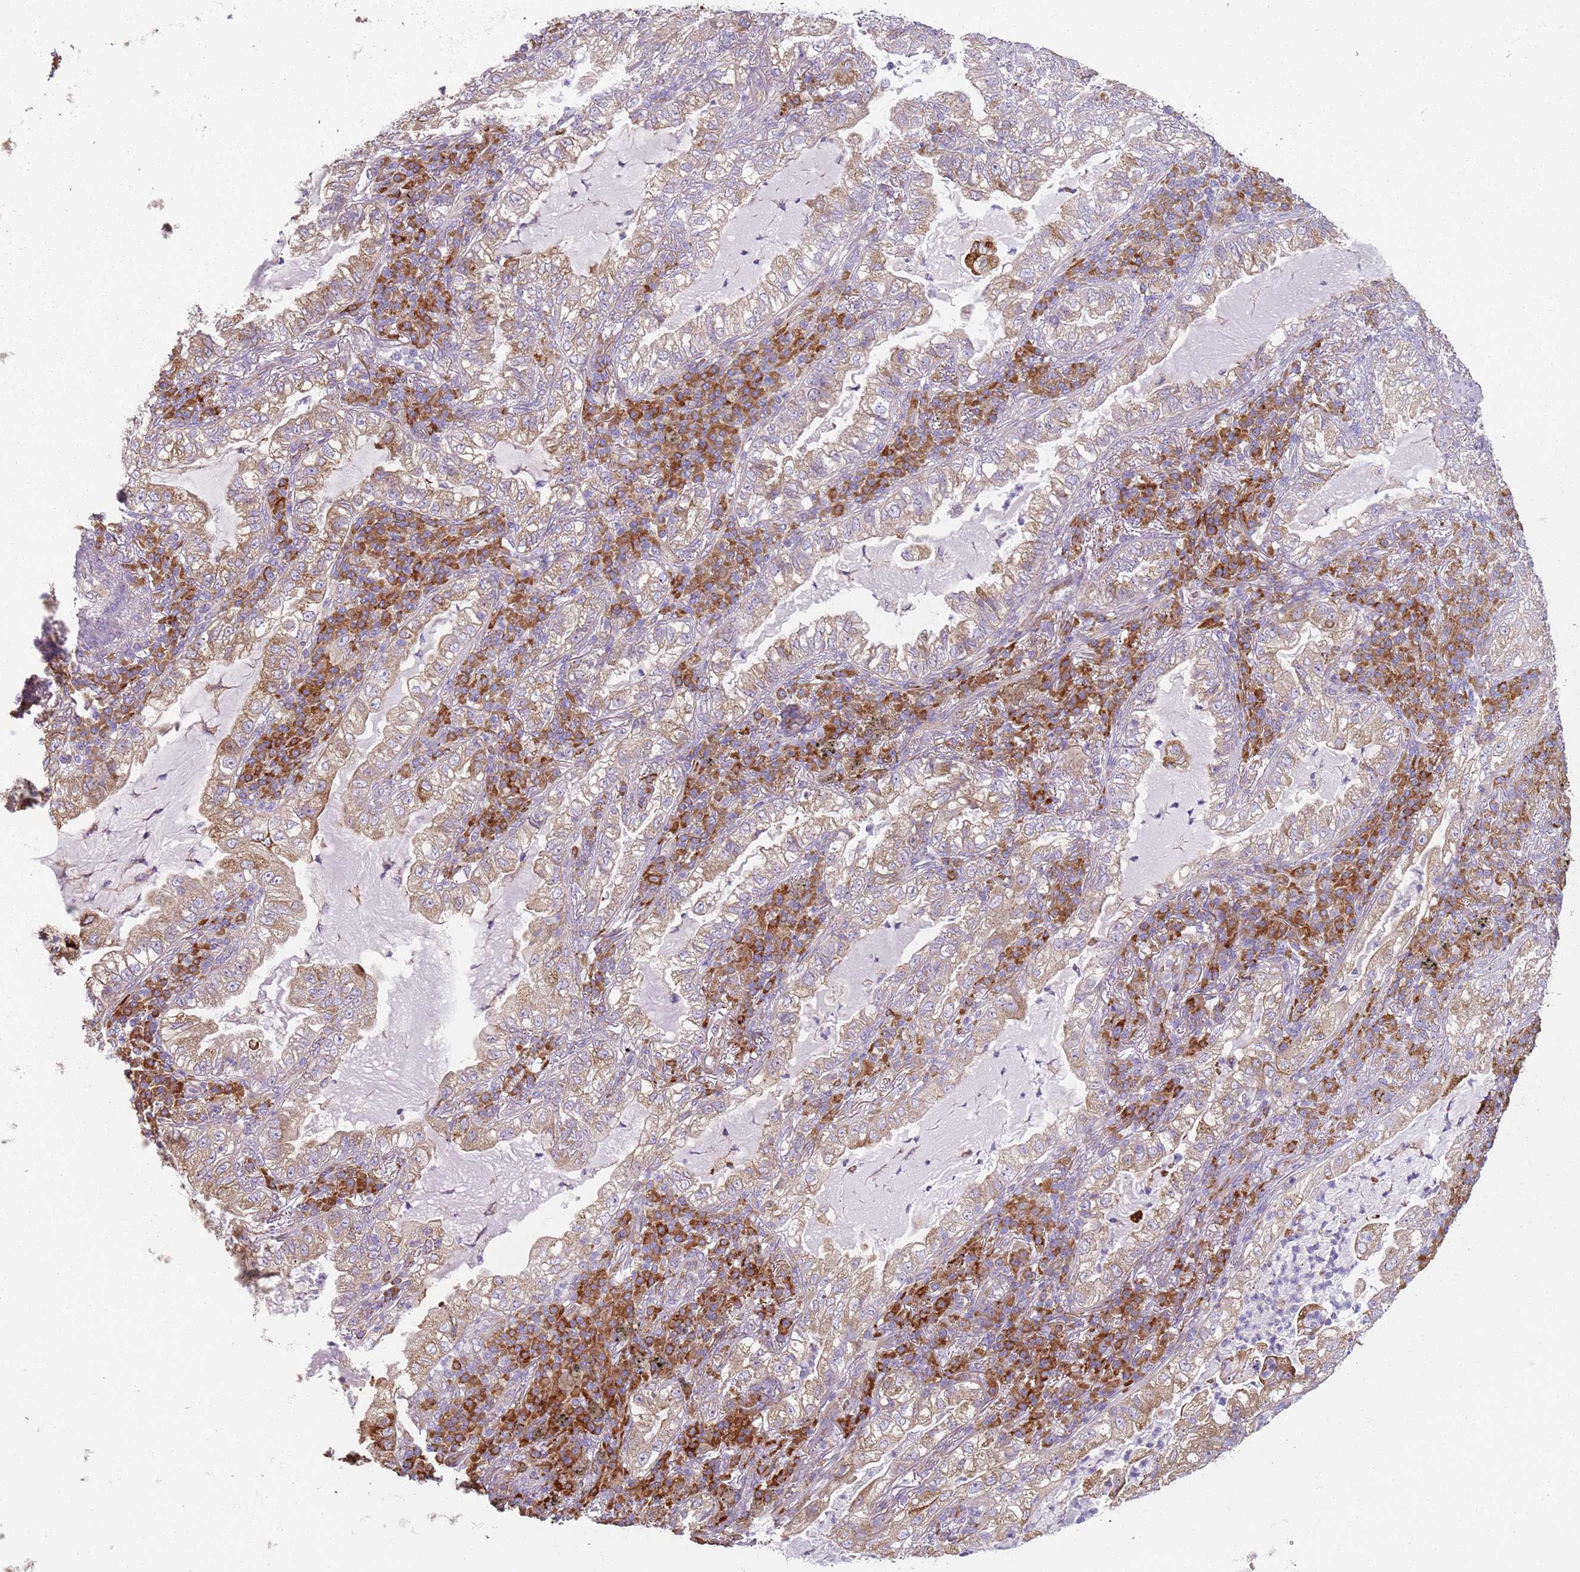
{"staining": {"intensity": "moderate", "quantity": "25%-75%", "location": "cytoplasmic/membranous"}, "tissue": "lung cancer", "cell_type": "Tumor cells", "image_type": "cancer", "snomed": [{"axis": "morphology", "description": "Adenocarcinoma, NOS"}, {"axis": "topography", "description": "Lung"}], "caption": "Lung adenocarcinoma stained with DAB (3,3'-diaminobenzidine) IHC exhibits medium levels of moderate cytoplasmic/membranous staining in about 25%-75% of tumor cells.", "gene": "SPATA2", "patient": {"sex": "female", "age": 73}}